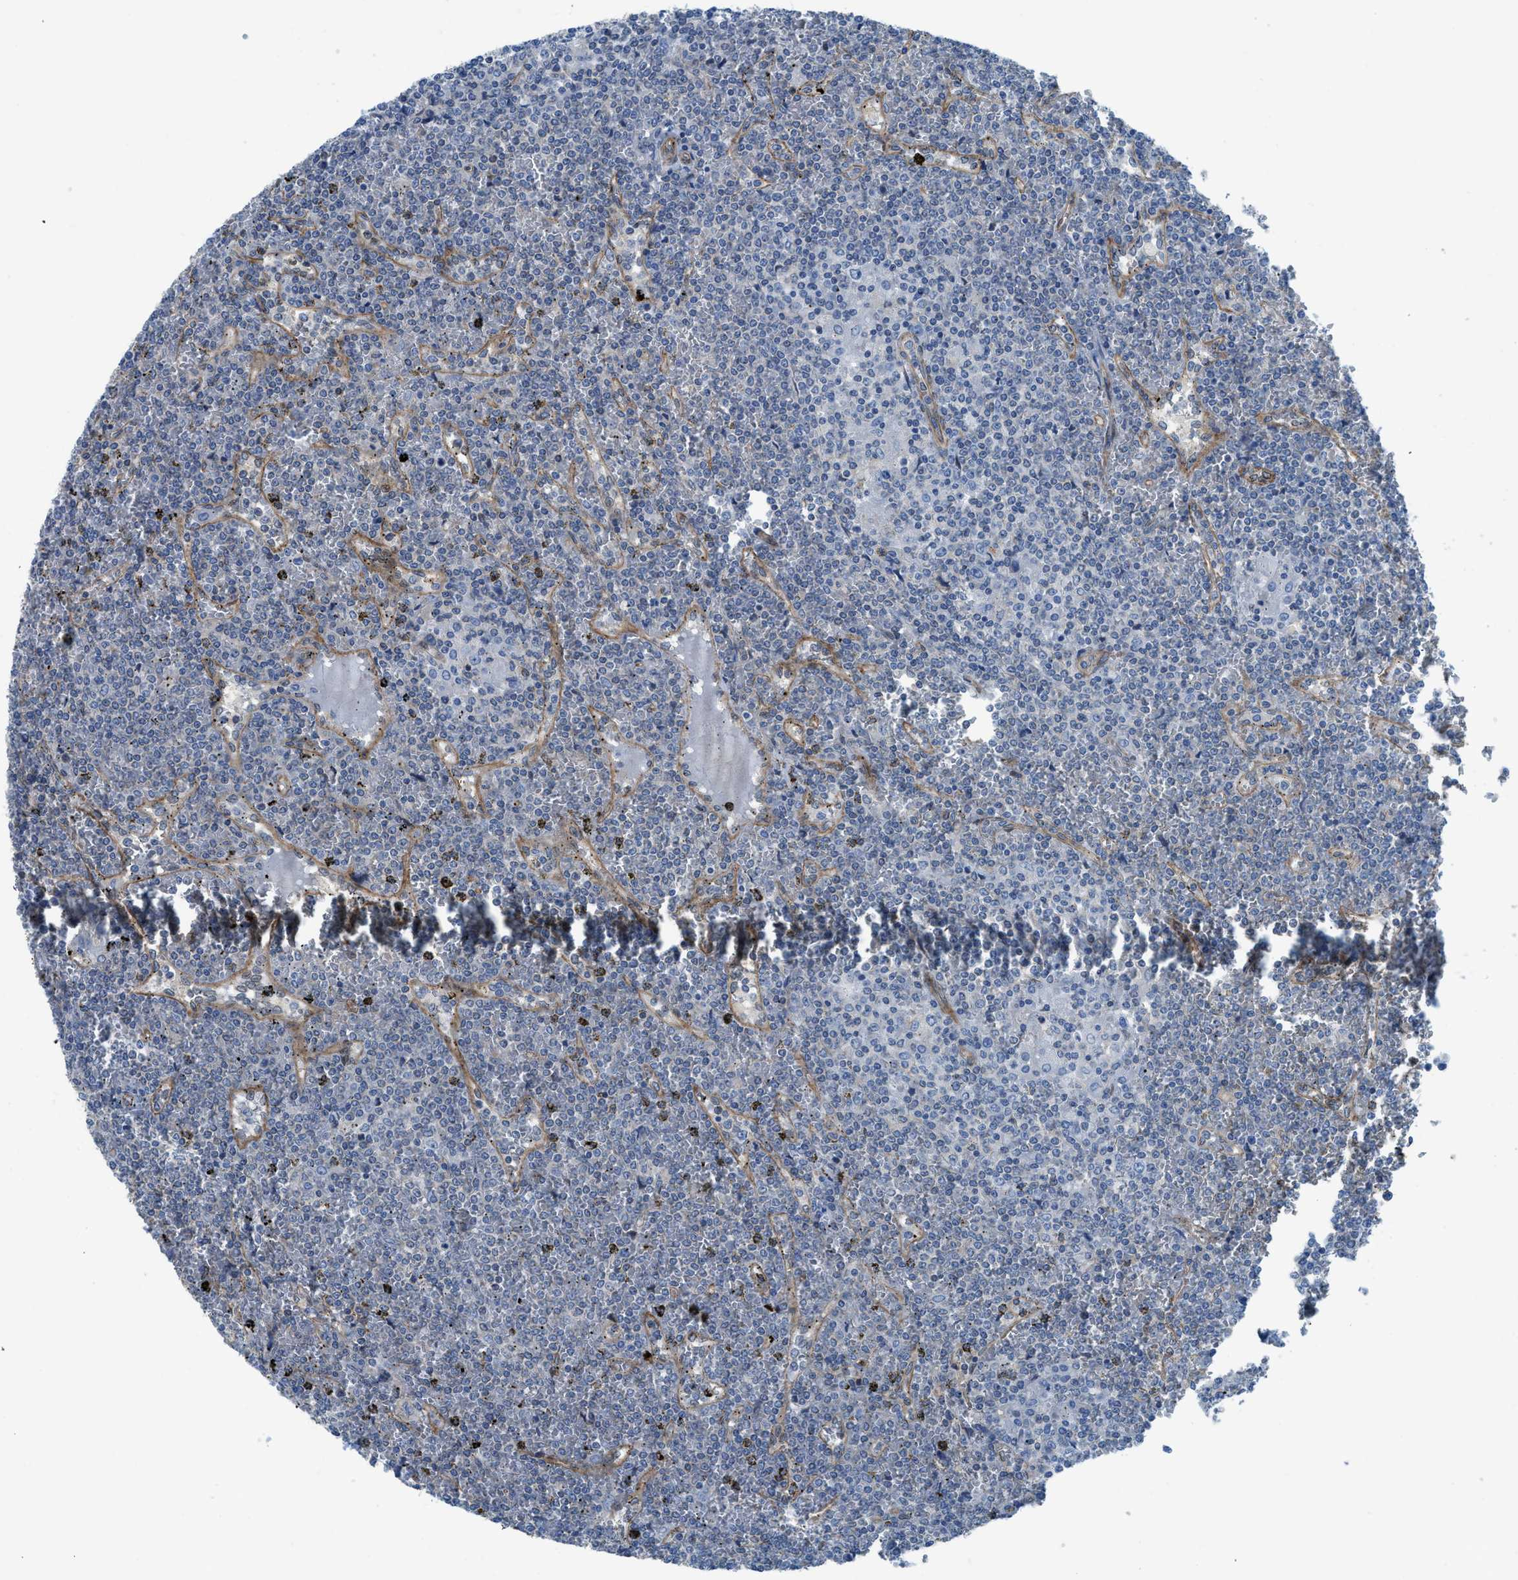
{"staining": {"intensity": "negative", "quantity": "none", "location": "none"}, "tissue": "lymphoma", "cell_type": "Tumor cells", "image_type": "cancer", "snomed": [{"axis": "morphology", "description": "Malignant lymphoma, non-Hodgkin's type, Low grade"}, {"axis": "topography", "description": "Spleen"}], "caption": "An immunohistochemistry image of malignant lymphoma, non-Hodgkin's type (low-grade) is shown. There is no staining in tumor cells of malignant lymphoma, non-Hodgkin's type (low-grade).", "gene": "PRKN", "patient": {"sex": "female", "age": 19}}